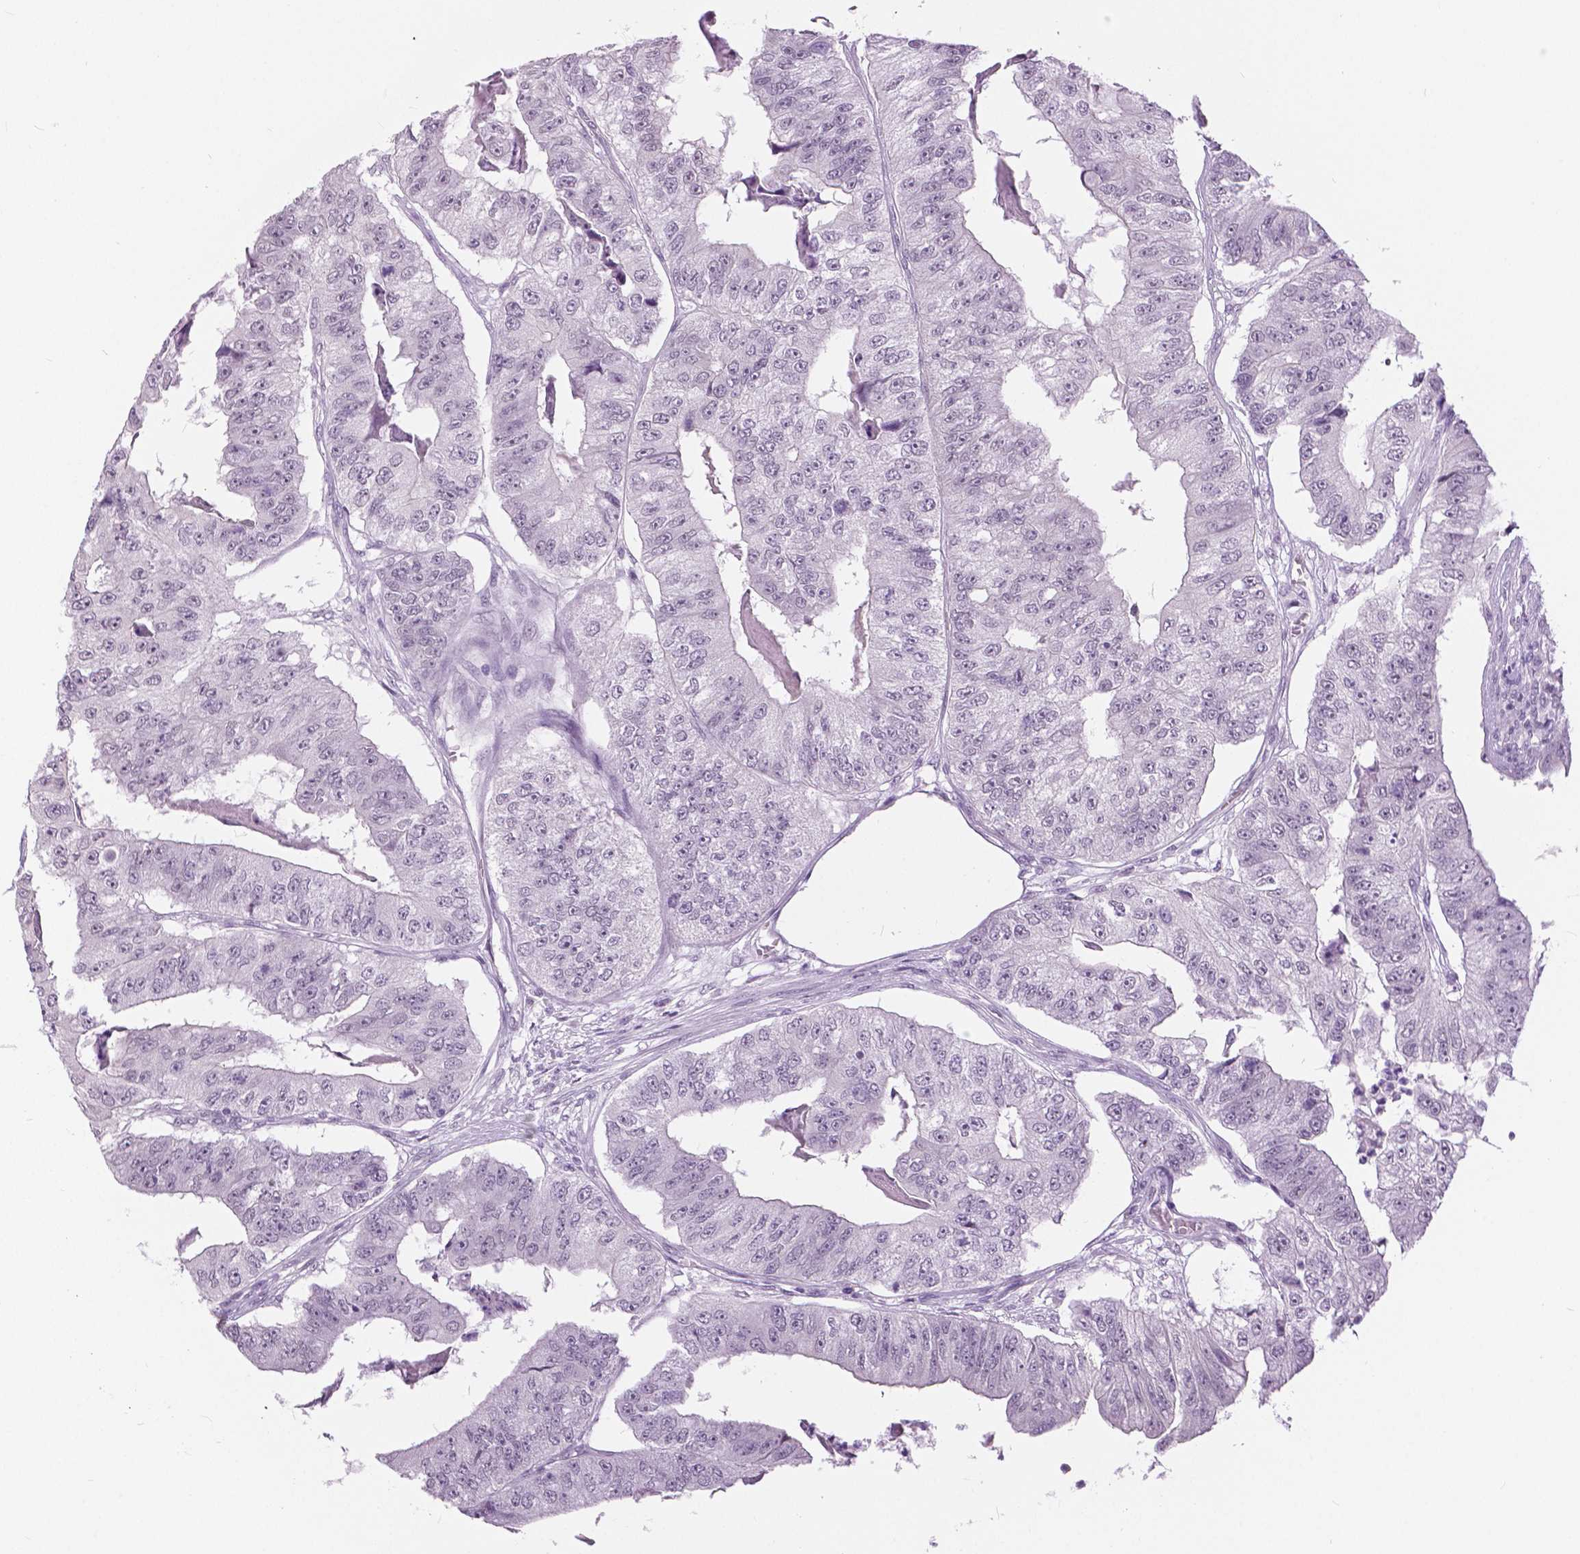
{"staining": {"intensity": "negative", "quantity": "none", "location": "none"}, "tissue": "colorectal cancer", "cell_type": "Tumor cells", "image_type": "cancer", "snomed": [{"axis": "morphology", "description": "Adenocarcinoma, NOS"}, {"axis": "topography", "description": "Colon"}], "caption": "DAB (3,3'-diaminobenzidine) immunohistochemical staining of adenocarcinoma (colorectal) shows no significant positivity in tumor cells.", "gene": "MYOM1", "patient": {"sex": "female", "age": 67}}